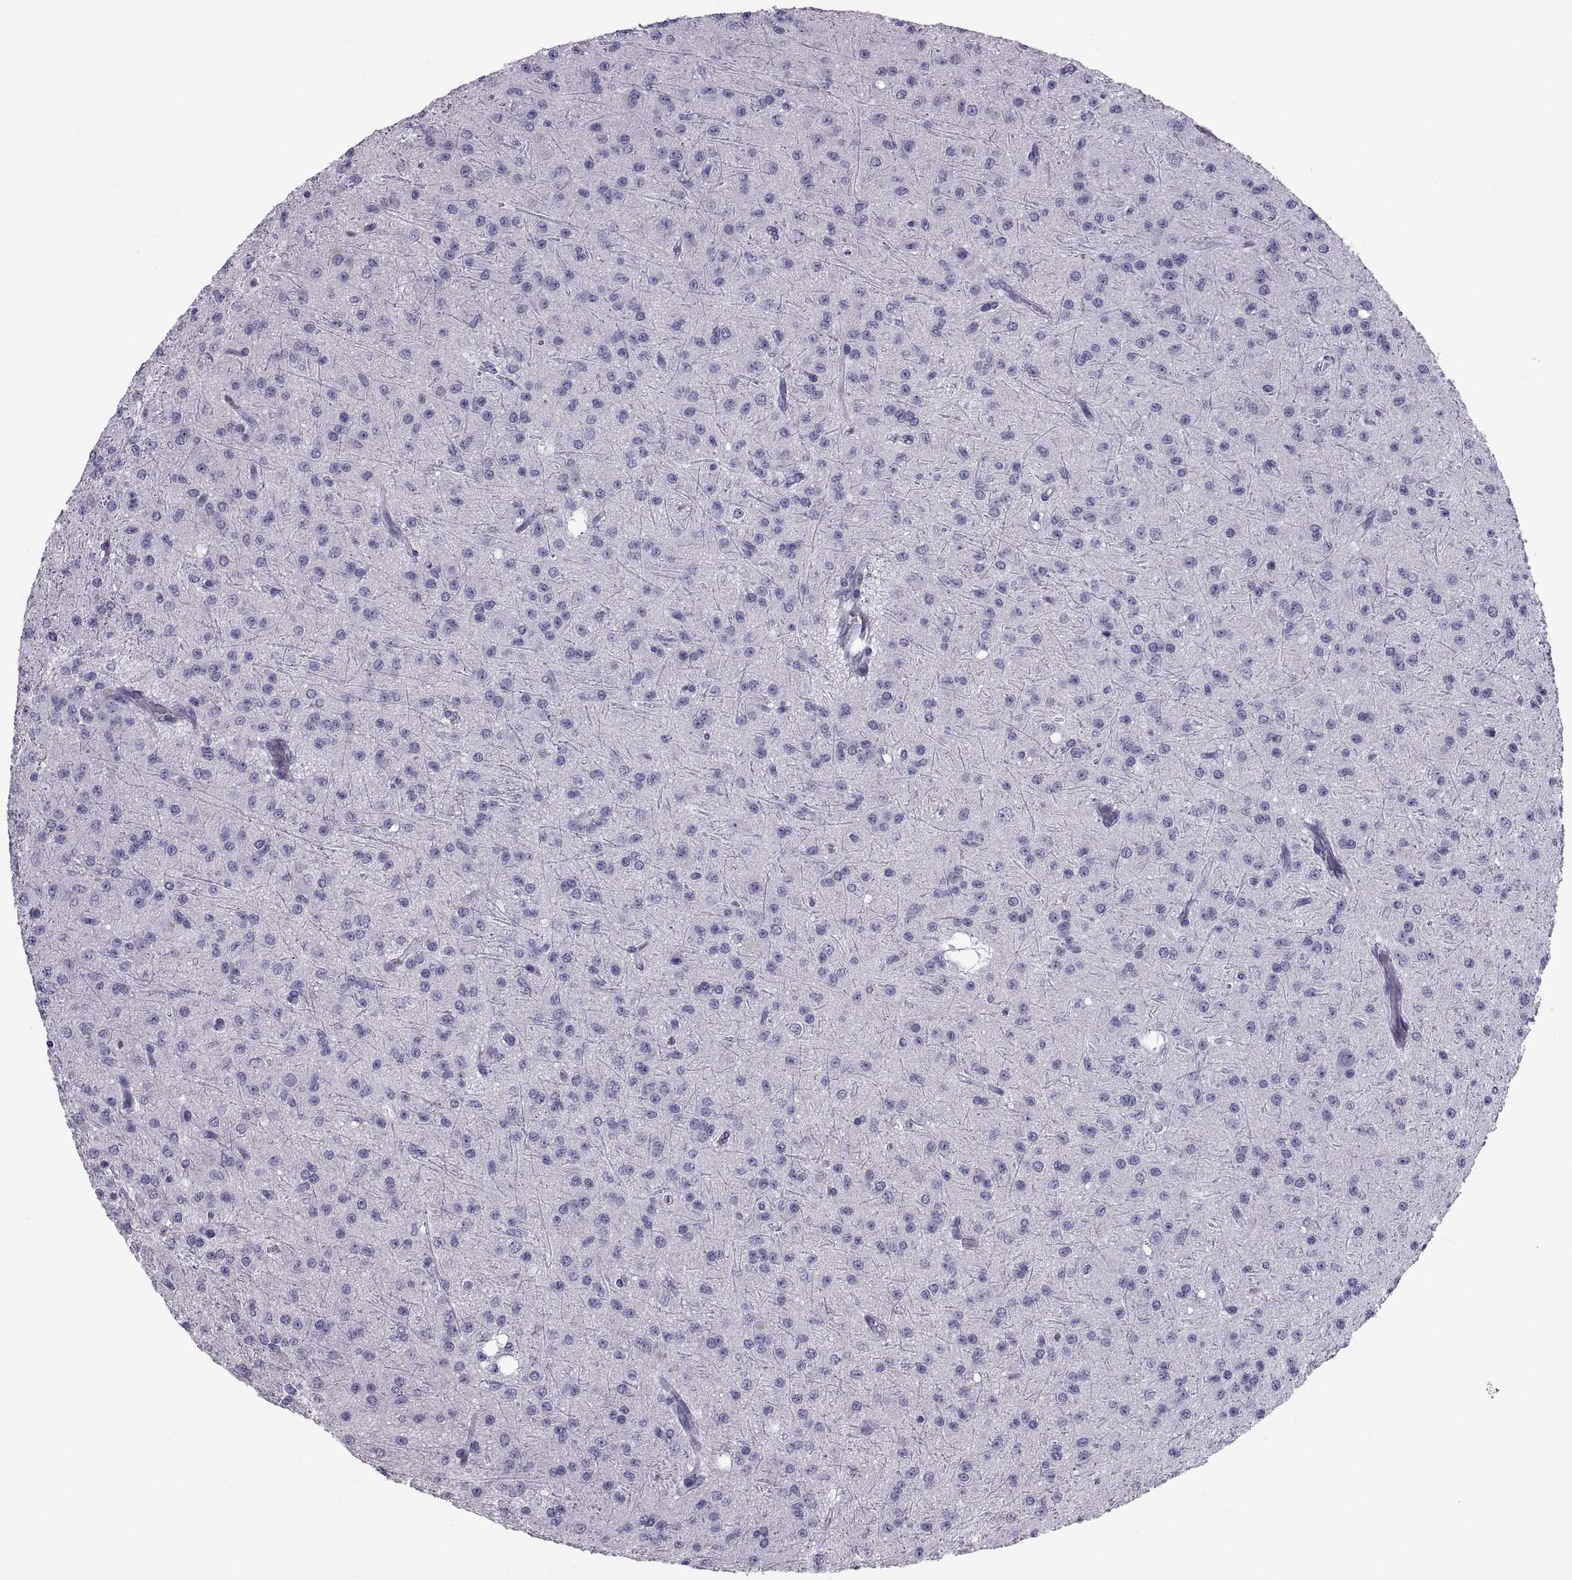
{"staining": {"intensity": "negative", "quantity": "none", "location": "none"}, "tissue": "glioma", "cell_type": "Tumor cells", "image_type": "cancer", "snomed": [{"axis": "morphology", "description": "Glioma, malignant, Low grade"}, {"axis": "topography", "description": "Brain"}], "caption": "Immunohistochemistry histopathology image of neoplastic tissue: malignant glioma (low-grade) stained with DAB demonstrates no significant protein positivity in tumor cells.", "gene": "MAGEB1", "patient": {"sex": "male", "age": 27}}